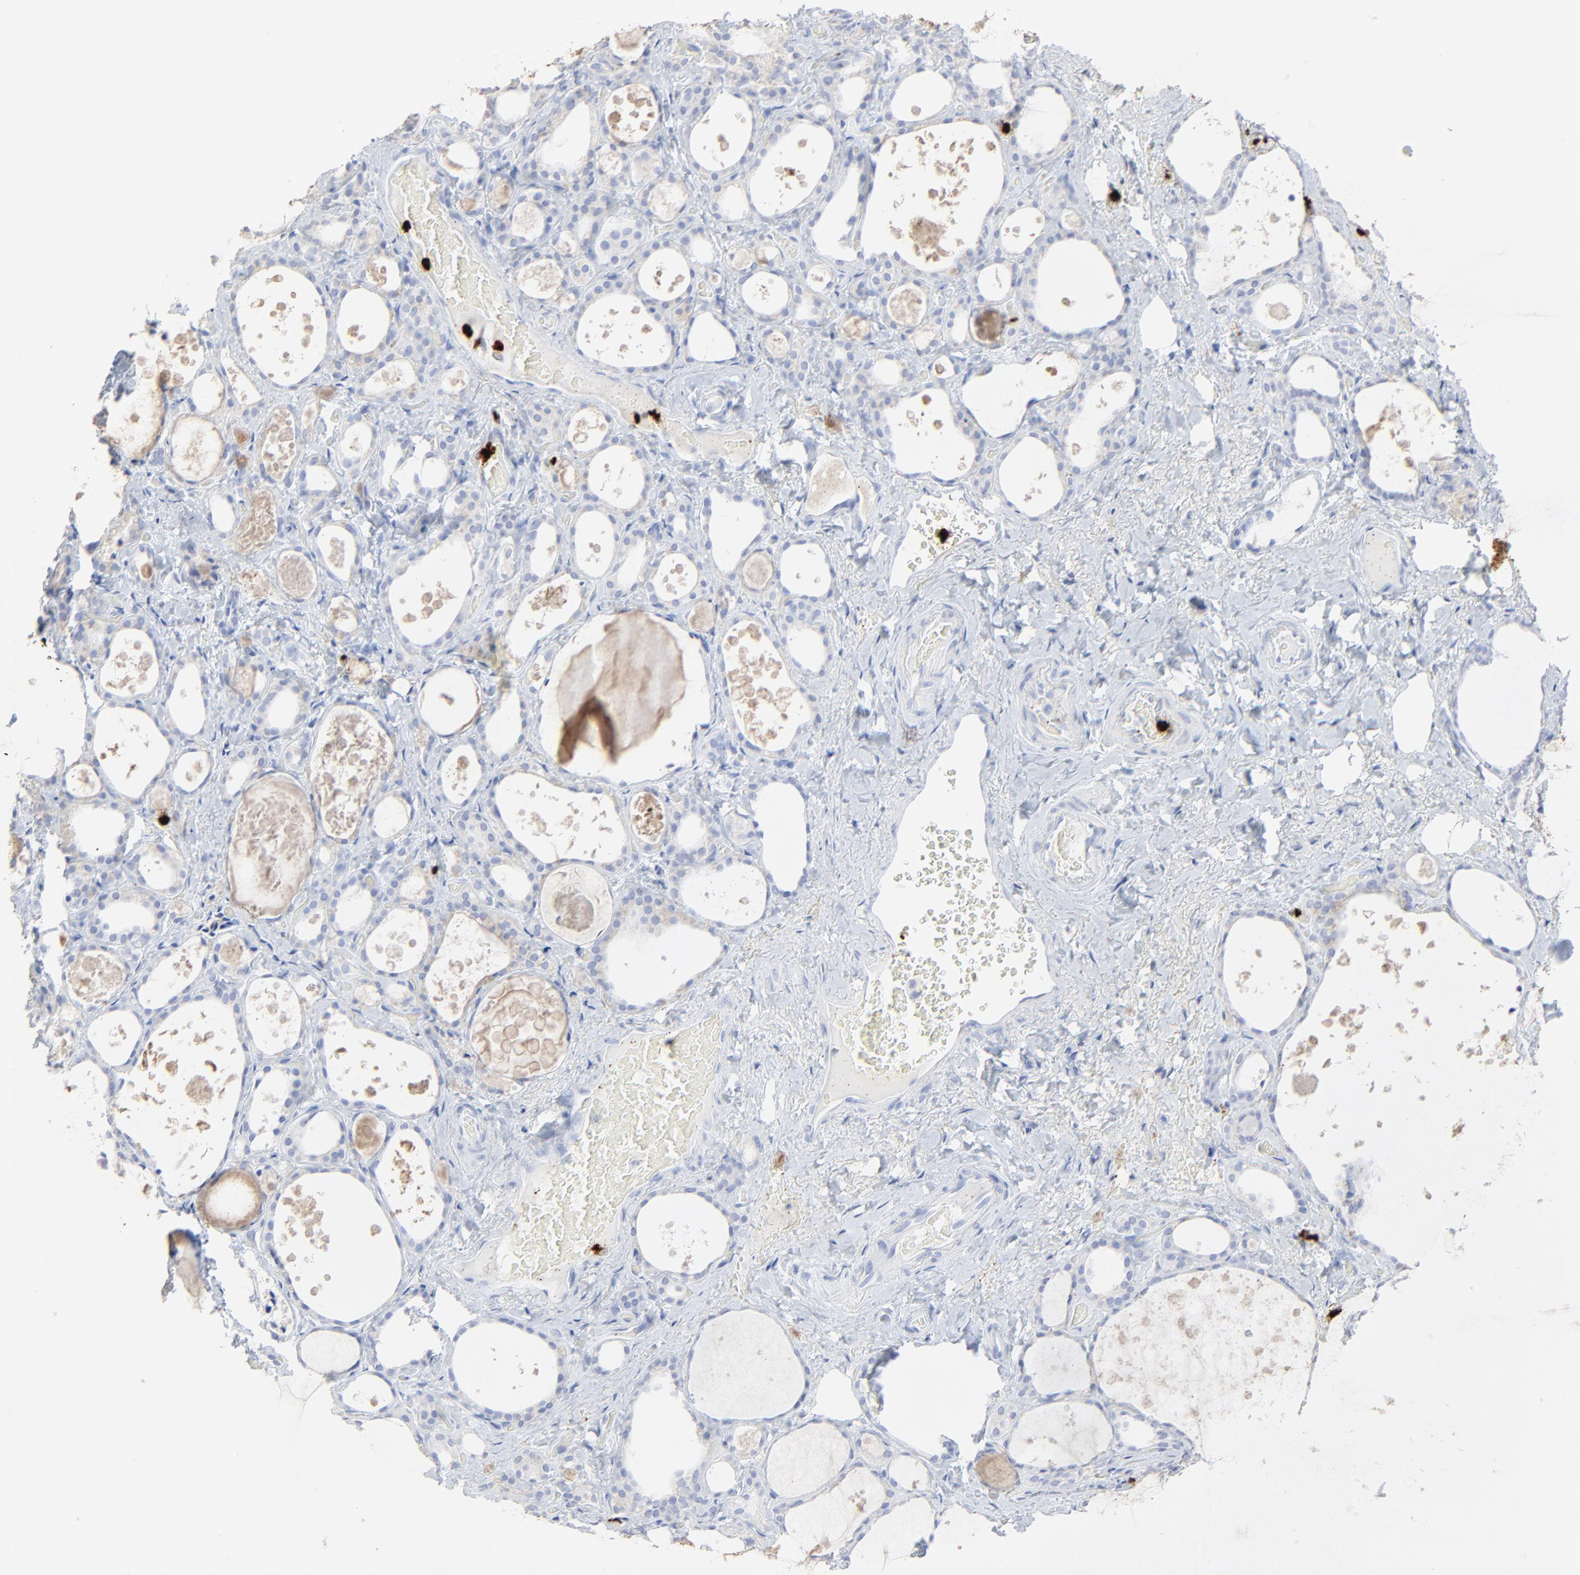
{"staining": {"intensity": "negative", "quantity": "none", "location": "none"}, "tissue": "thyroid gland", "cell_type": "Glandular cells", "image_type": "normal", "snomed": [{"axis": "morphology", "description": "Normal tissue, NOS"}, {"axis": "topography", "description": "Thyroid gland"}], "caption": "The IHC image has no significant expression in glandular cells of thyroid gland.", "gene": "LCN2", "patient": {"sex": "female", "age": 75}}